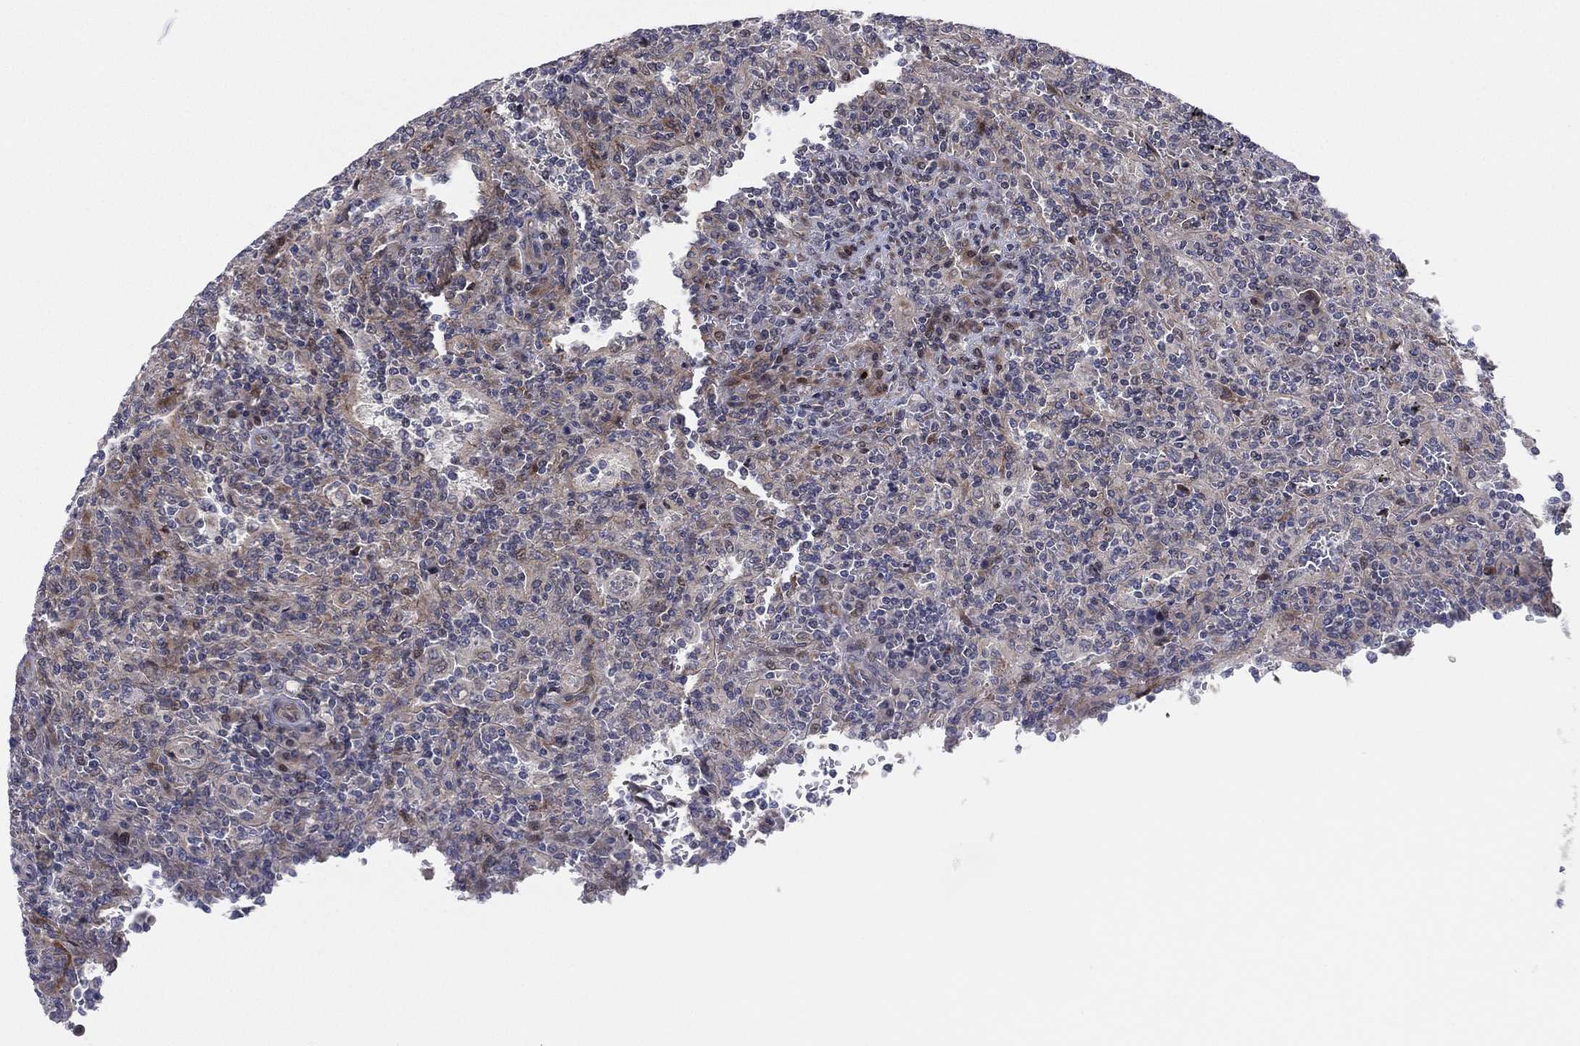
{"staining": {"intensity": "weak", "quantity": "<25%", "location": "cytoplasmic/membranous"}, "tissue": "lymphoma", "cell_type": "Tumor cells", "image_type": "cancer", "snomed": [{"axis": "morphology", "description": "Malignant lymphoma, non-Hodgkin's type, Low grade"}, {"axis": "topography", "description": "Spleen"}], "caption": "DAB (3,3'-diaminobenzidine) immunohistochemical staining of human lymphoma demonstrates no significant expression in tumor cells. Nuclei are stained in blue.", "gene": "UTP14A", "patient": {"sex": "male", "age": 62}}